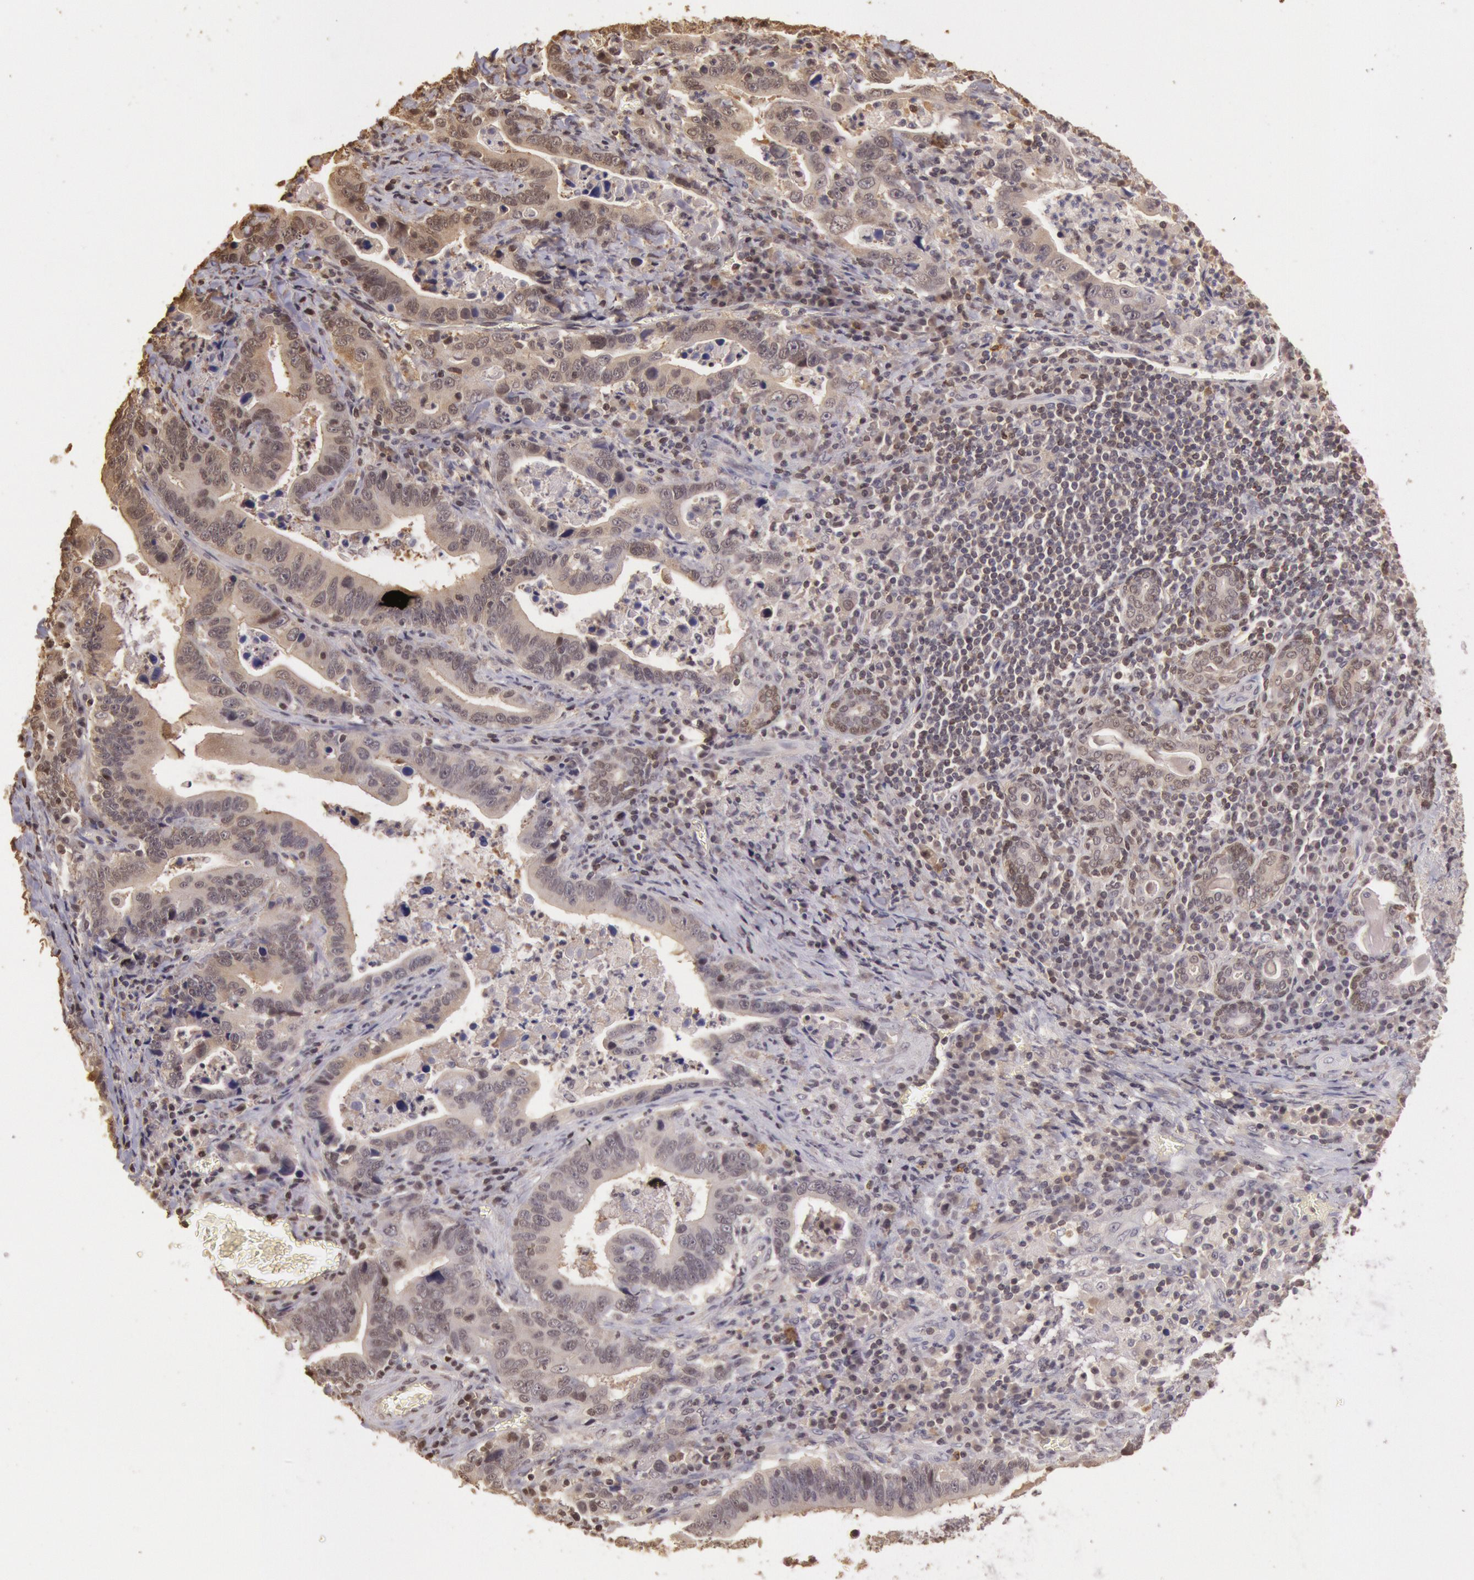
{"staining": {"intensity": "weak", "quantity": ">75%", "location": "cytoplasmic/membranous,nuclear"}, "tissue": "stomach cancer", "cell_type": "Tumor cells", "image_type": "cancer", "snomed": [{"axis": "morphology", "description": "Adenocarcinoma, NOS"}, {"axis": "topography", "description": "Stomach, upper"}], "caption": "Adenocarcinoma (stomach) tissue reveals weak cytoplasmic/membranous and nuclear expression in approximately >75% of tumor cells, visualized by immunohistochemistry.", "gene": "SOD1", "patient": {"sex": "male", "age": 63}}